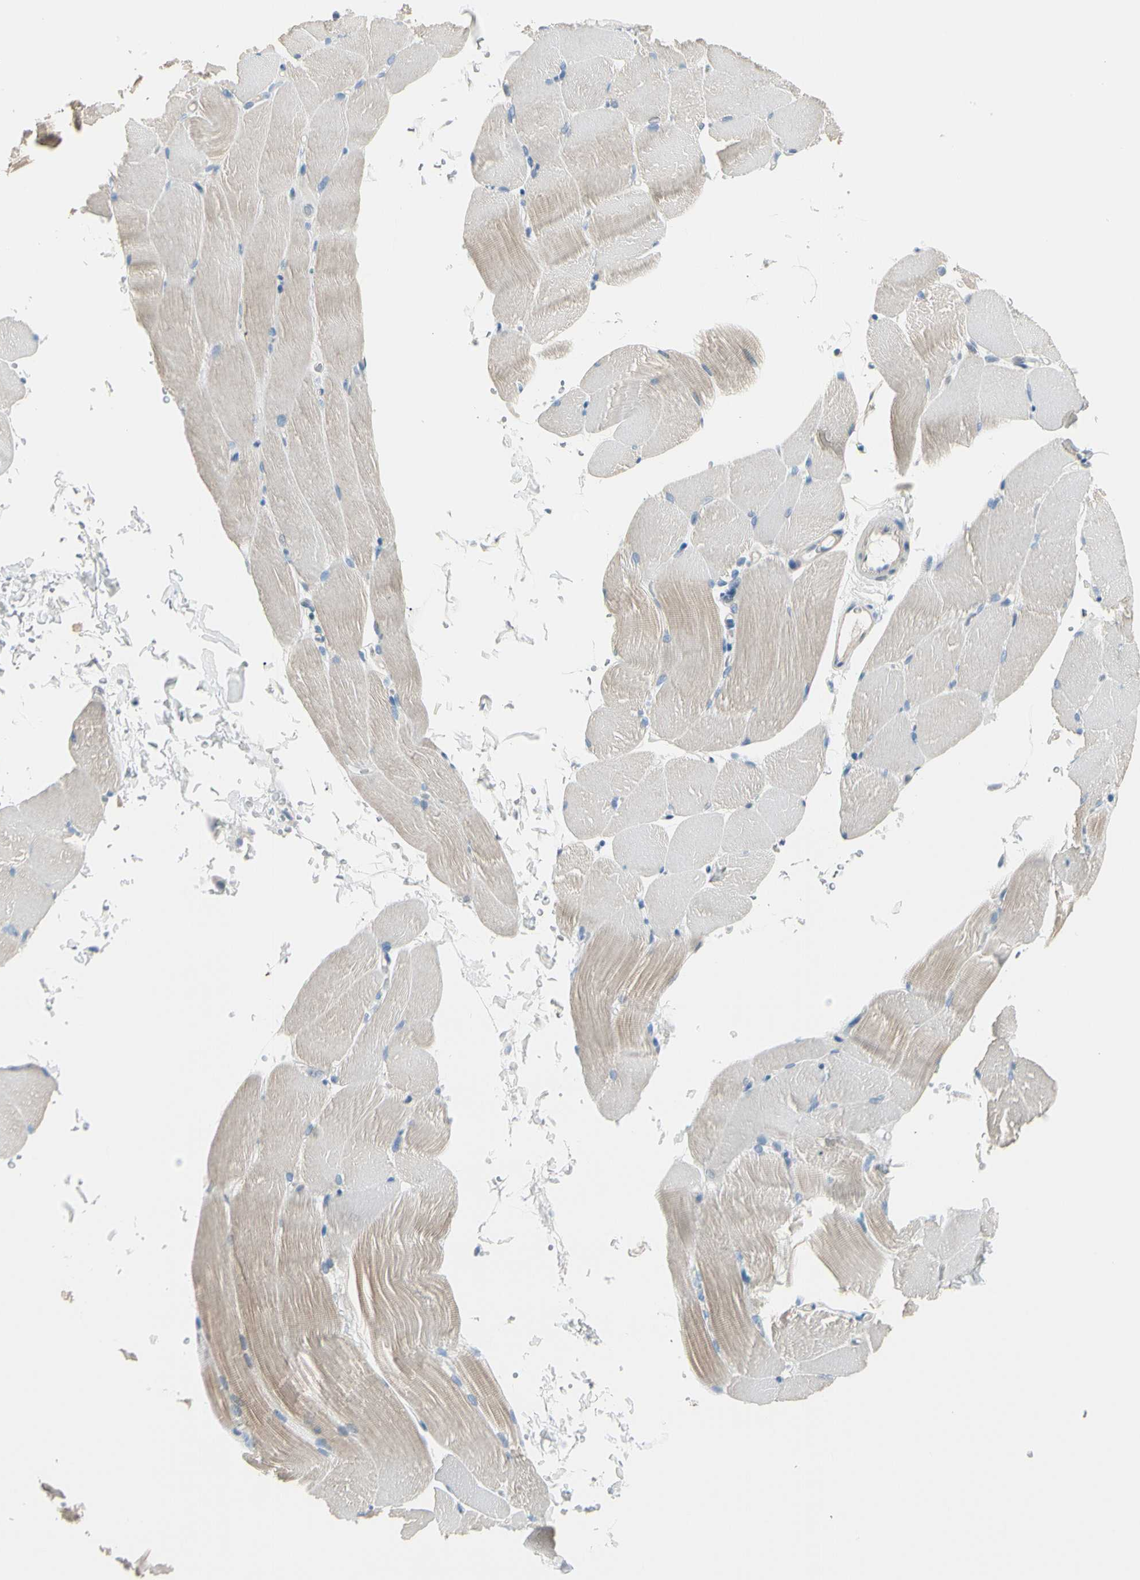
{"staining": {"intensity": "weak", "quantity": "25%-75%", "location": "cytoplasmic/membranous"}, "tissue": "skeletal muscle", "cell_type": "Myocytes", "image_type": "normal", "snomed": [{"axis": "morphology", "description": "Normal tissue, NOS"}, {"axis": "topography", "description": "Skeletal muscle"}, {"axis": "topography", "description": "Parathyroid gland"}], "caption": "IHC staining of unremarkable skeletal muscle, which displays low levels of weak cytoplasmic/membranous staining in approximately 25%-75% of myocytes indicating weak cytoplasmic/membranous protein positivity. The staining was performed using DAB (brown) for protein detection and nuclei were counterstained in hematoxylin (blue).", "gene": "DUSP12", "patient": {"sex": "female", "age": 37}}